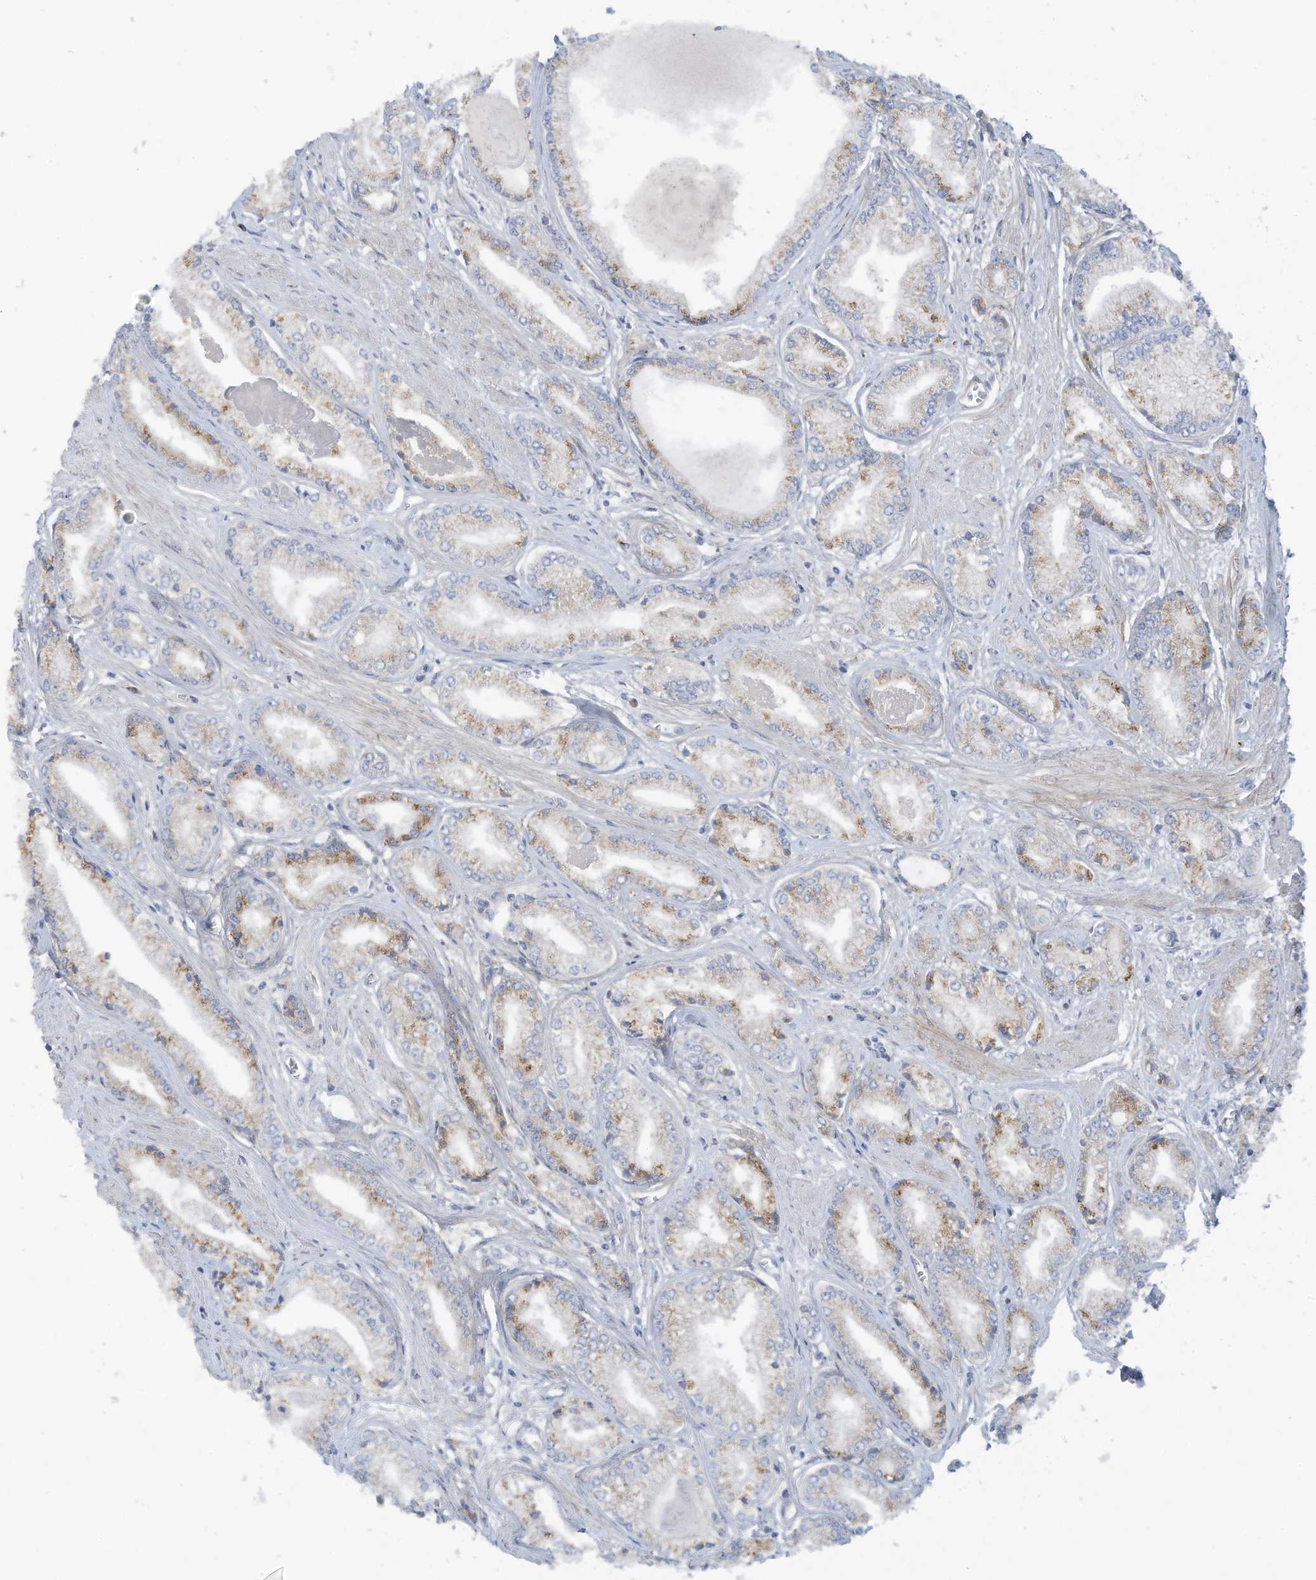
{"staining": {"intensity": "moderate", "quantity": "<25%", "location": "cytoplasmic/membranous"}, "tissue": "prostate cancer", "cell_type": "Tumor cells", "image_type": "cancer", "snomed": [{"axis": "morphology", "description": "Adenocarcinoma, Low grade"}, {"axis": "topography", "description": "Prostate"}], "caption": "This image reveals adenocarcinoma (low-grade) (prostate) stained with immunohistochemistry to label a protein in brown. The cytoplasmic/membranous of tumor cells show moderate positivity for the protein. Nuclei are counter-stained blue.", "gene": "TRMT2B", "patient": {"sex": "male", "age": 60}}